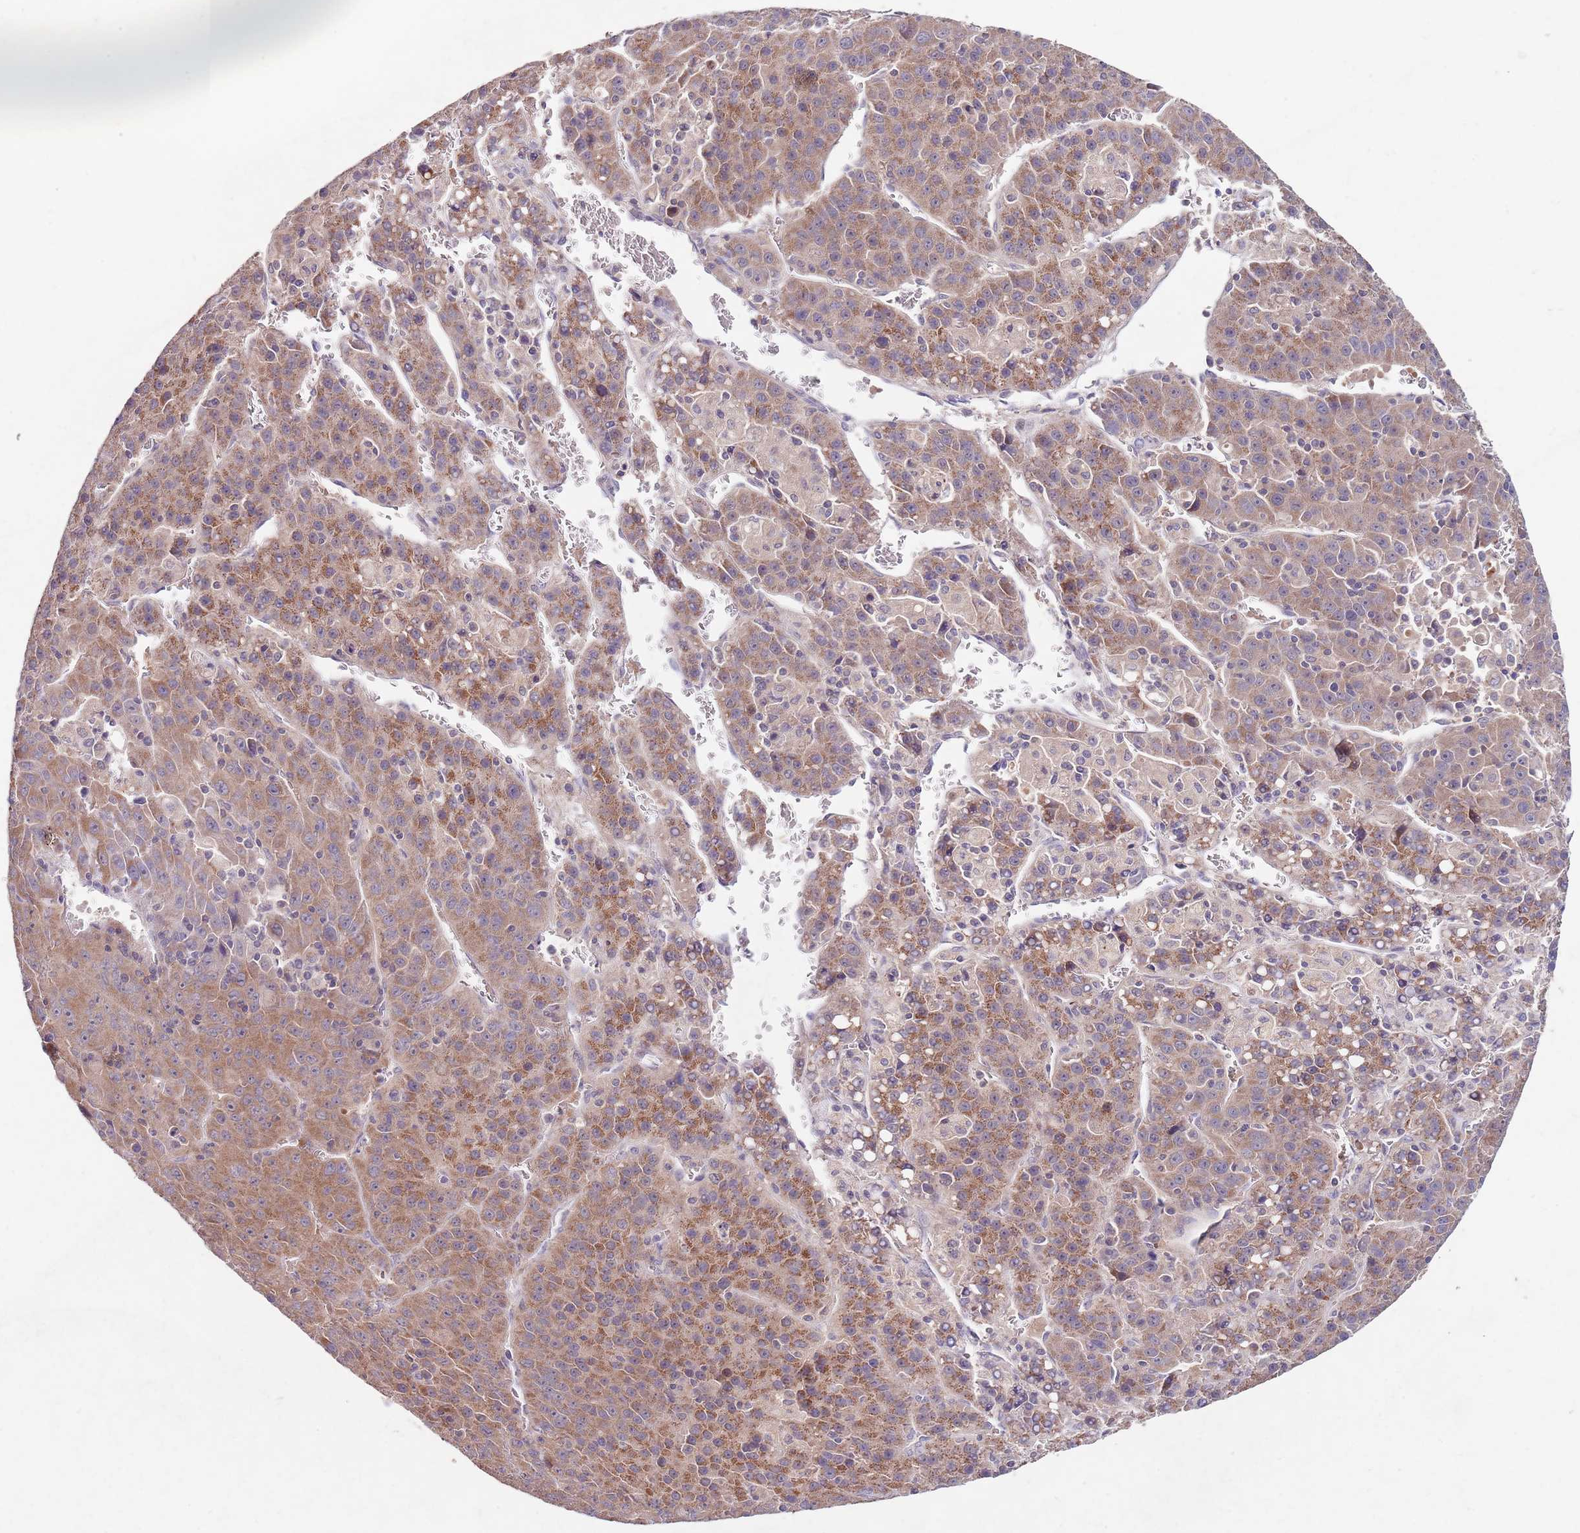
{"staining": {"intensity": "moderate", "quantity": ">75%", "location": "cytoplasmic/membranous"}, "tissue": "liver cancer", "cell_type": "Tumor cells", "image_type": "cancer", "snomed": [{"axis": "morphology", "description": "Carcinoma, Hepatocellular, NOS"}, {"axis": "topography", "description": "Liver"}], "caption": "Human liver hepatocellular carcinoma stained with a brown dye demonstrates moderate cytoplasmic/membranous positive staining in about >75% of tumor cells.", "gene": "NRDE2", "patient": {"sex": "female", "age": 53}}